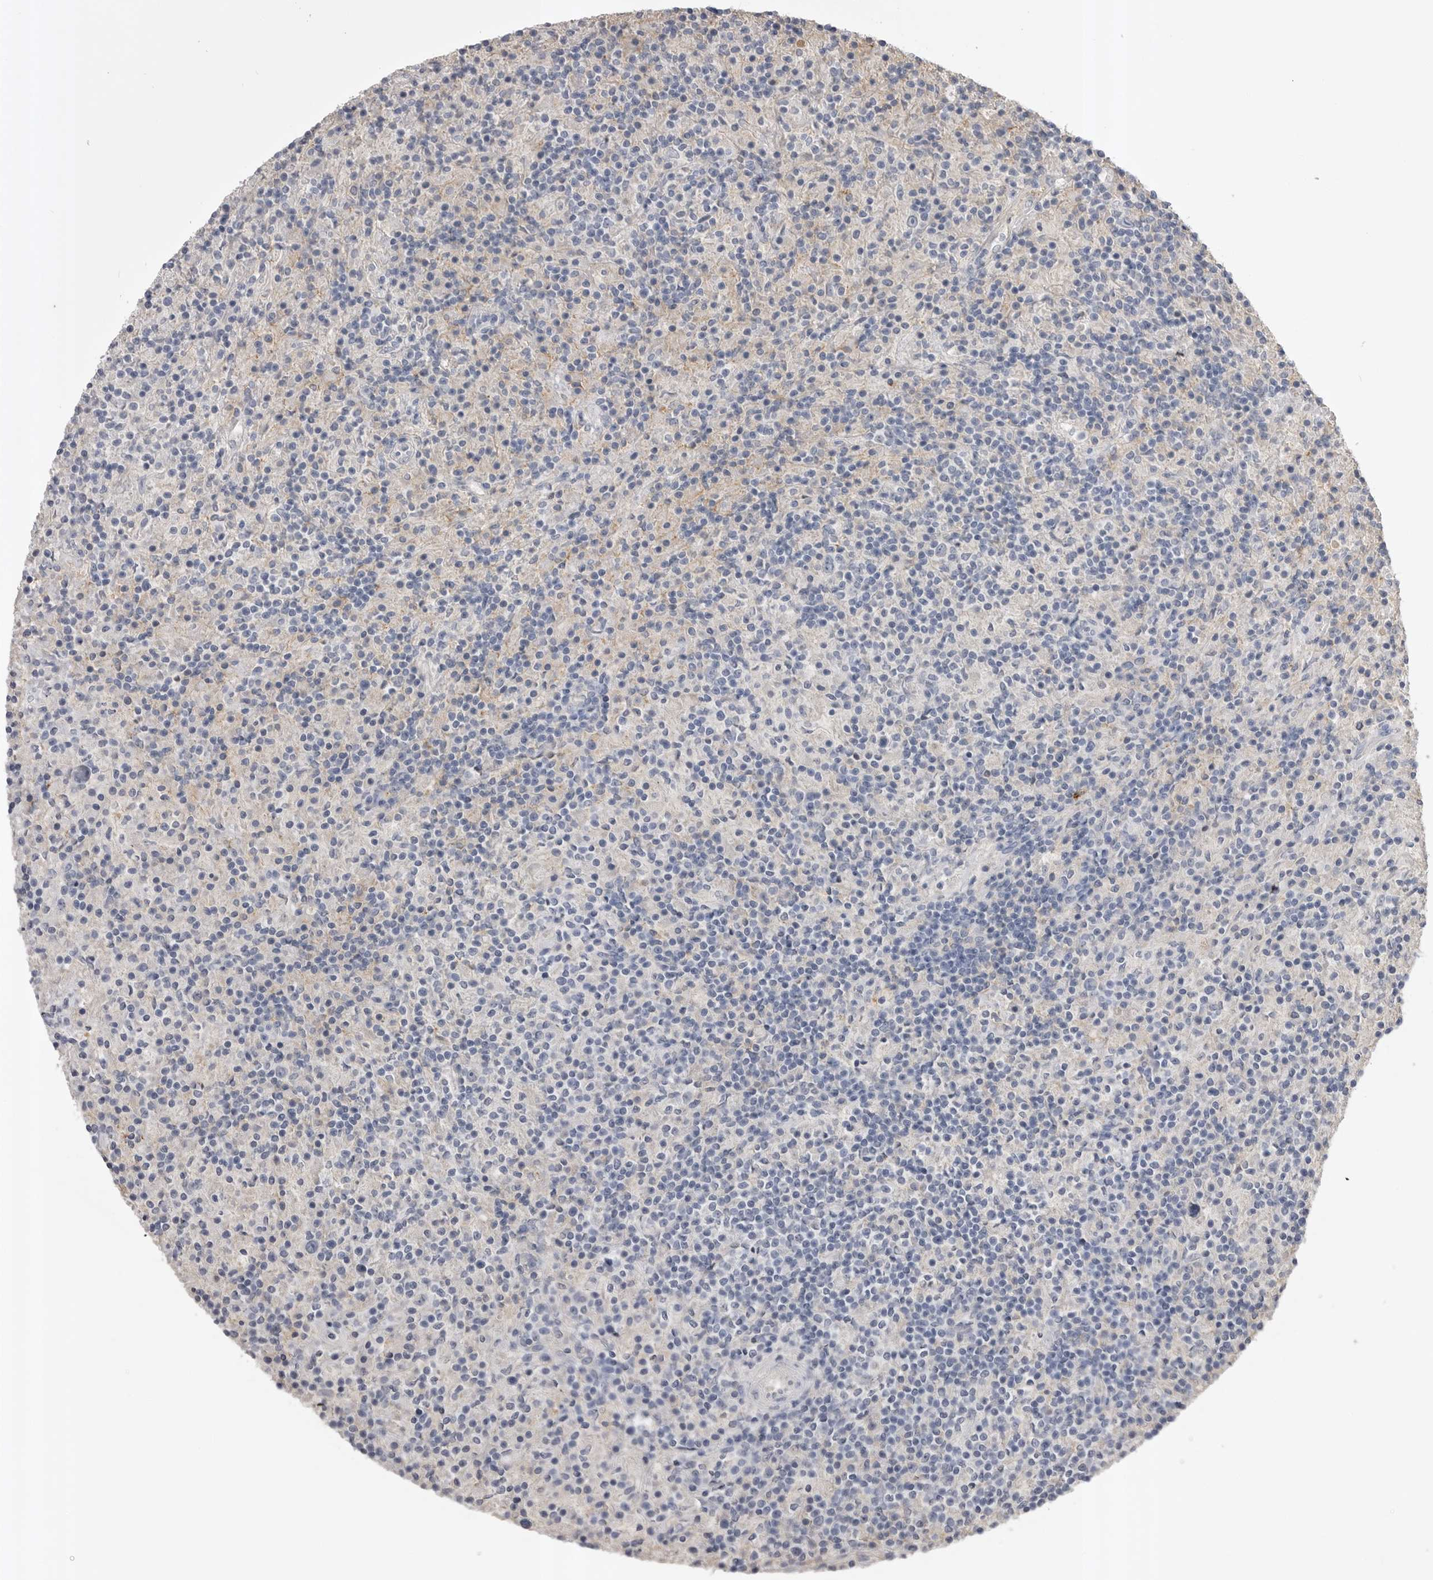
{"staining": {"intensity": "negative", "quantity": "none", "location": "none"}, "tissue": "lymphoma", "cell_type": "Tumor cells", "image_type": "cancer", "snomed": [{"axis": "morphology", "description": "Hodgkin's disease, NOS"}, {"axis": "topography", "description": "Lymph node"}], "caption": "High power microscopy micrograph of an IHC histopathology image of lymphoma, revealing no significant positivity in tumor cells.", "gene": "AHSG", "patient": {"sex": "male", "age": 70}}